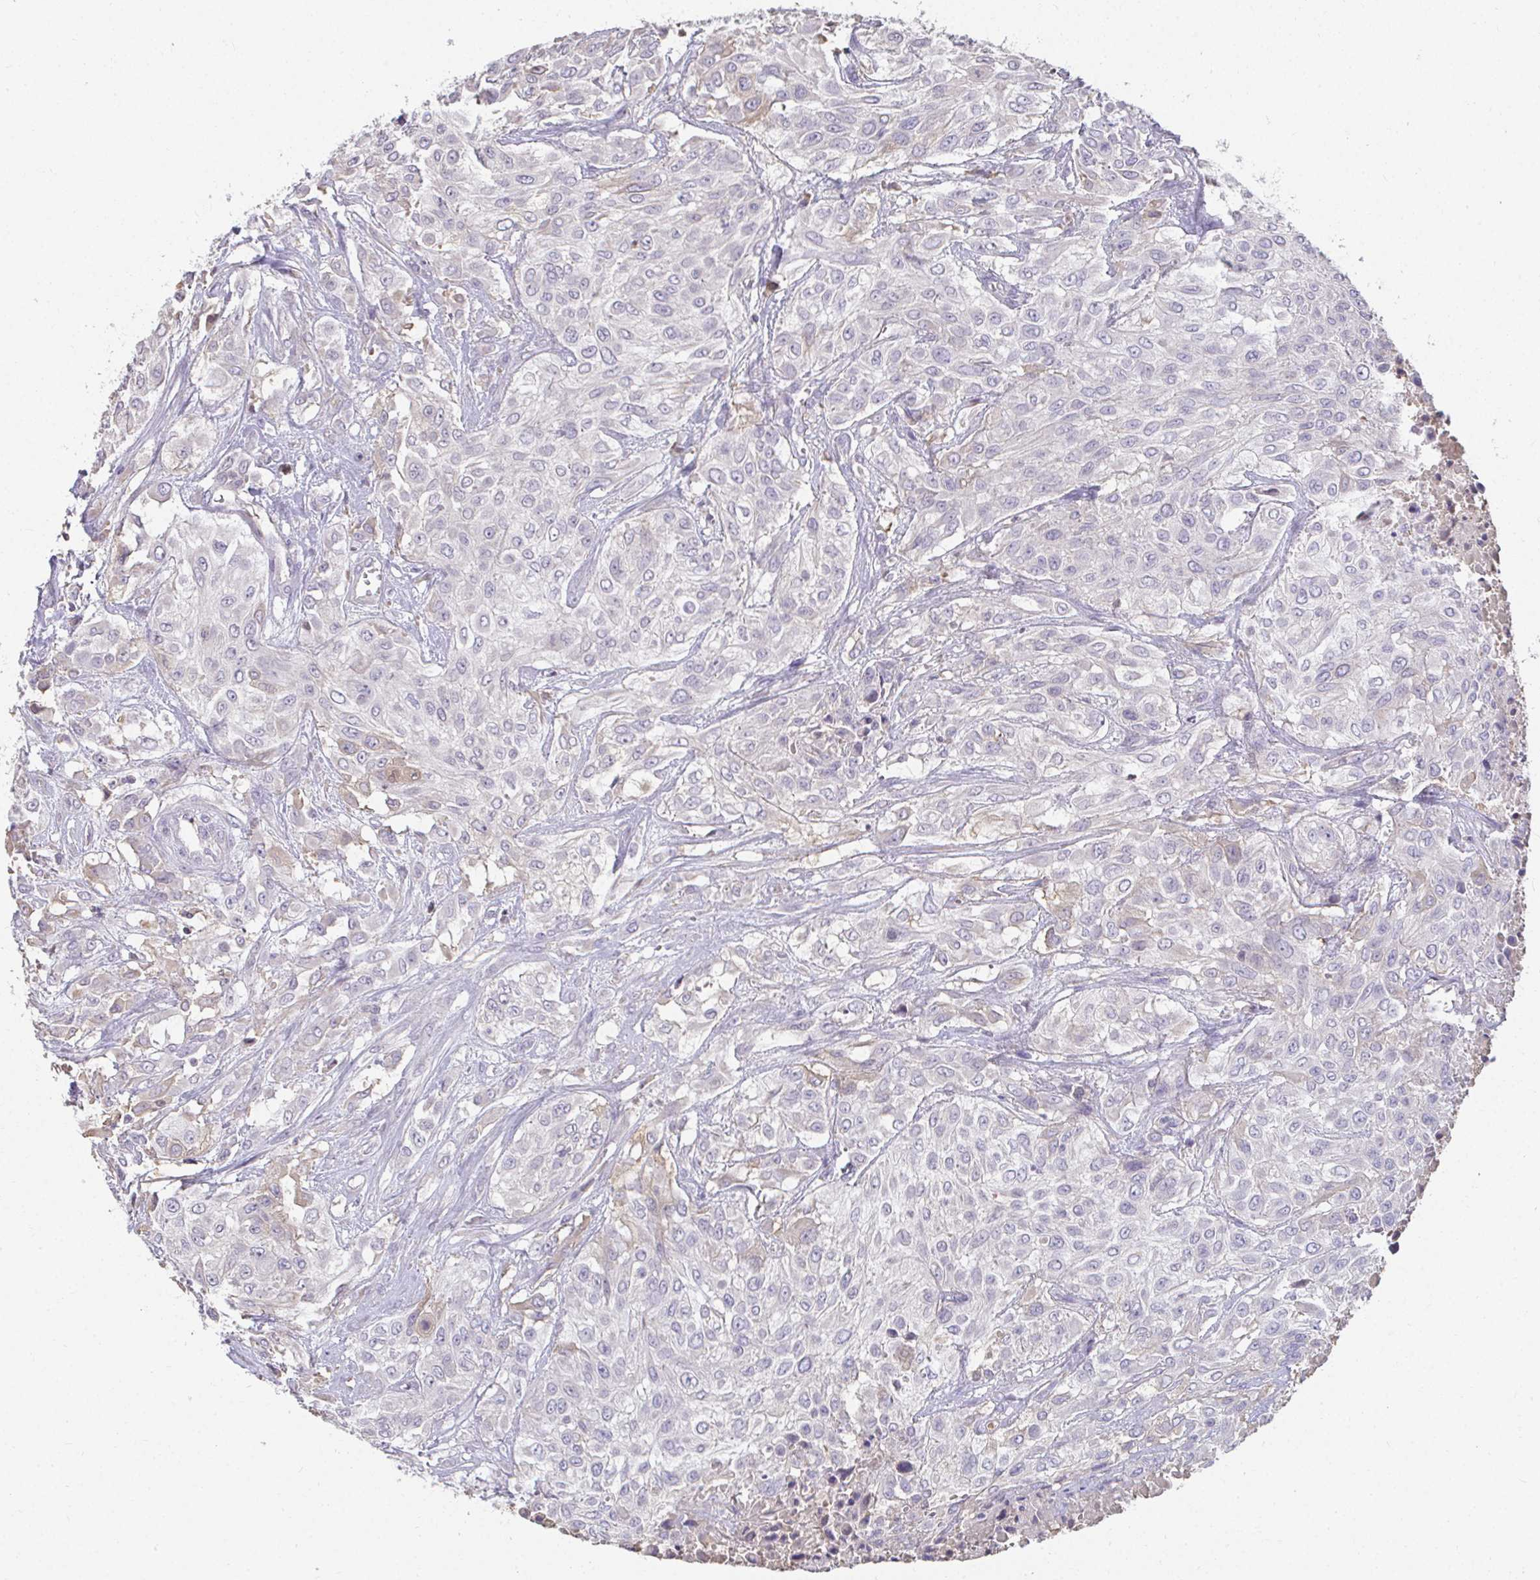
{"staining": {"intensity": "negative", "quantity": "none", "location": "none"}, "tissue": "urothelial cancer", "cell_type": "Tumor cells", "image_type": "cancer", "snomed": [{"axis": "morphology", "description": "Urothelial carcinoma, High grade"}, {"axis": "topography", "description": "Urinary bladder"}], "caption": "This is an immunohistochemistry (IHC) image of urothelial cancer. There is no expression in tumor cells.", "gene": "LOXL4", "patient": {"sex": "male", "age": 57}}